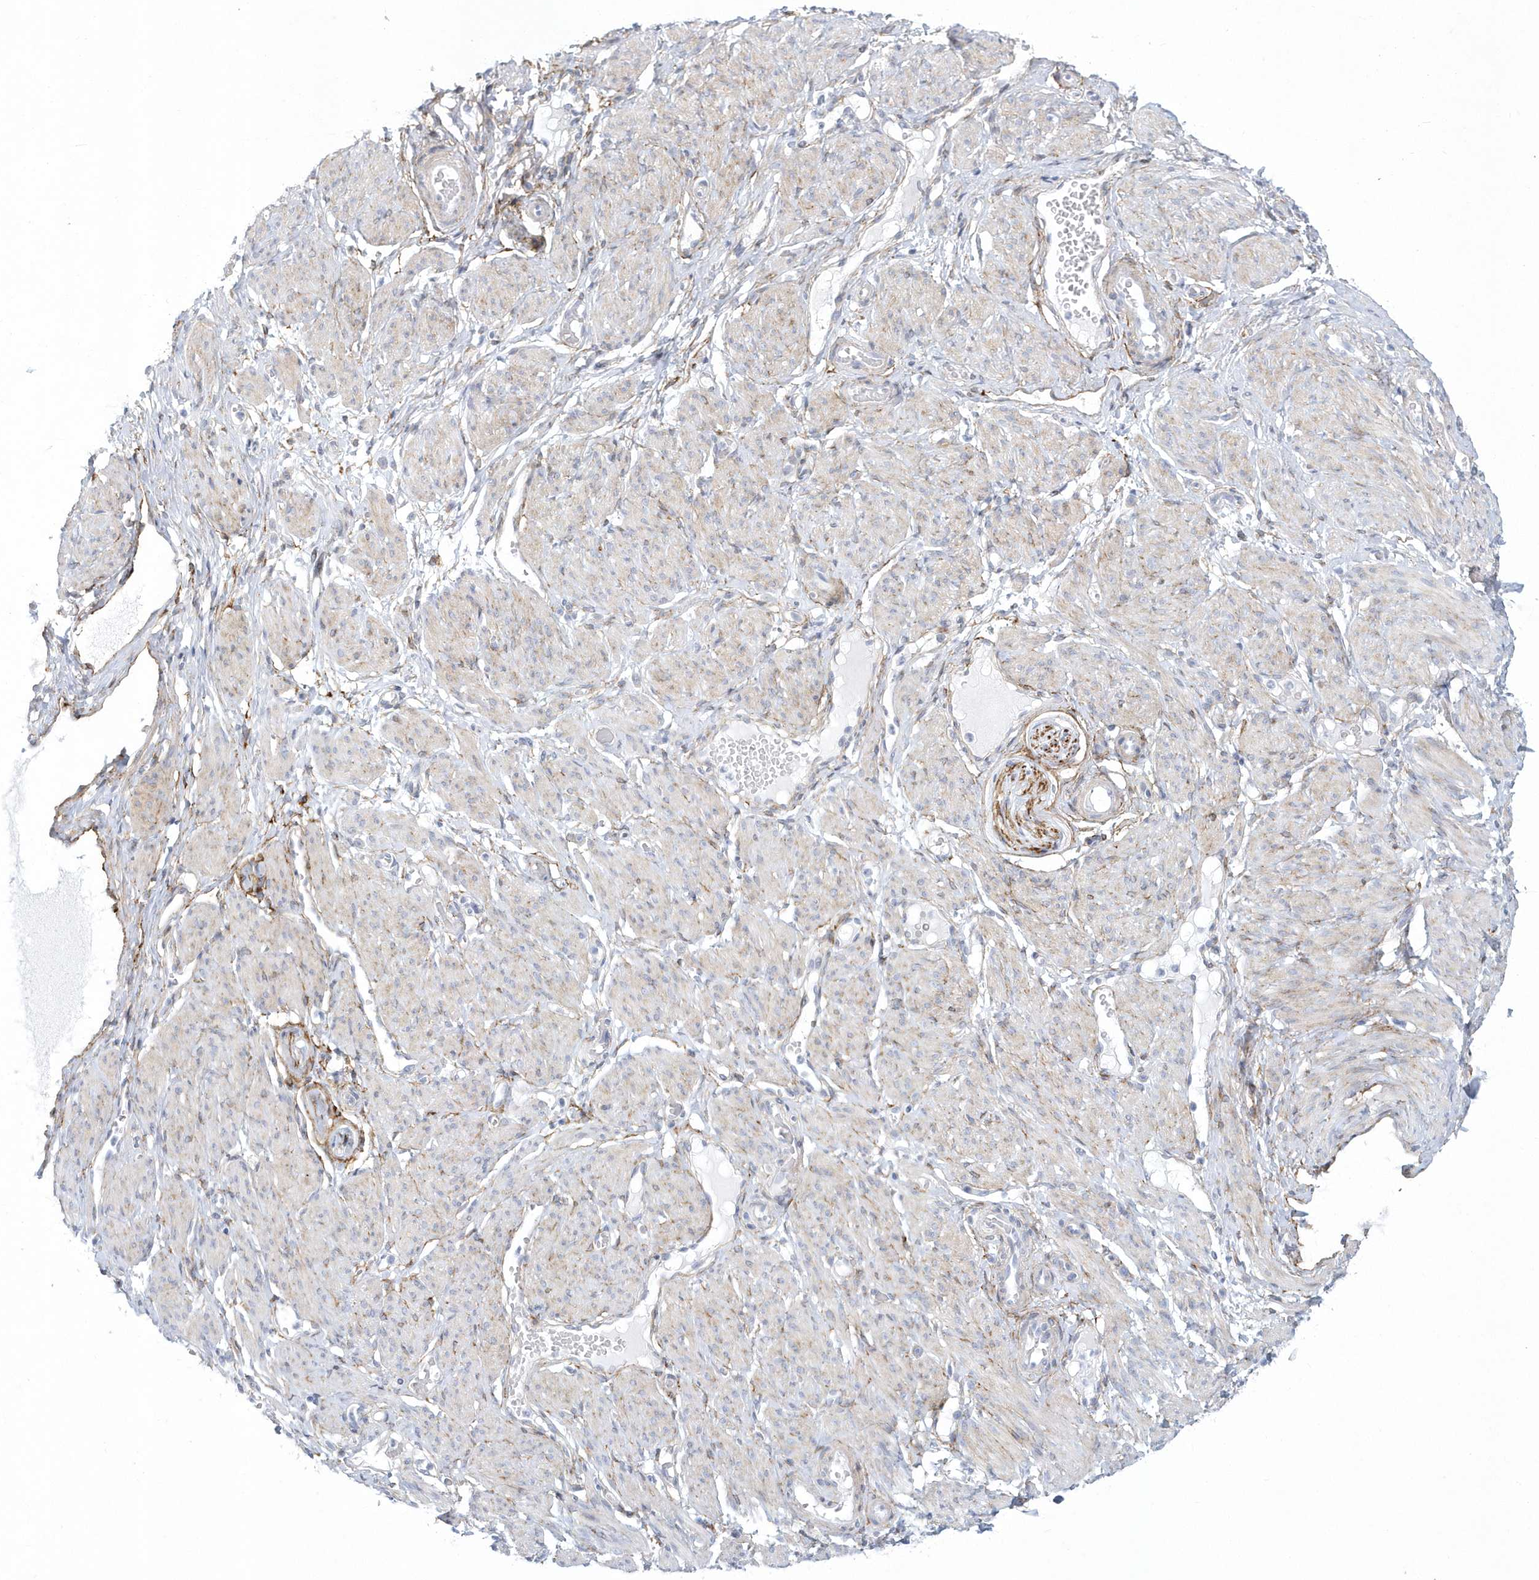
{"staining": {"intensity": "moderate", "quantity": "<25%", "location": "cytoplasmic/membranous"}, "tissue": "adipose tissue", "cell_type": "Adipocytes", "image_type": "normal", "snomed": [{"axis": "morphology", "description": "Normal tissue, NOS"}, {"axis": "topography", "description": "Smooth muscle"}, {"axis": "topography", "description": "Peripheral nerve tissue"}], "caption": "This histopathology image displays IHC staining of unremarkable human adipose tissue, with low moderate cytoplasmic/membranous positivity in about <25% of adipocytes.", "gene": "WDR27", "patient": {"sex": "female", "age": 39}}